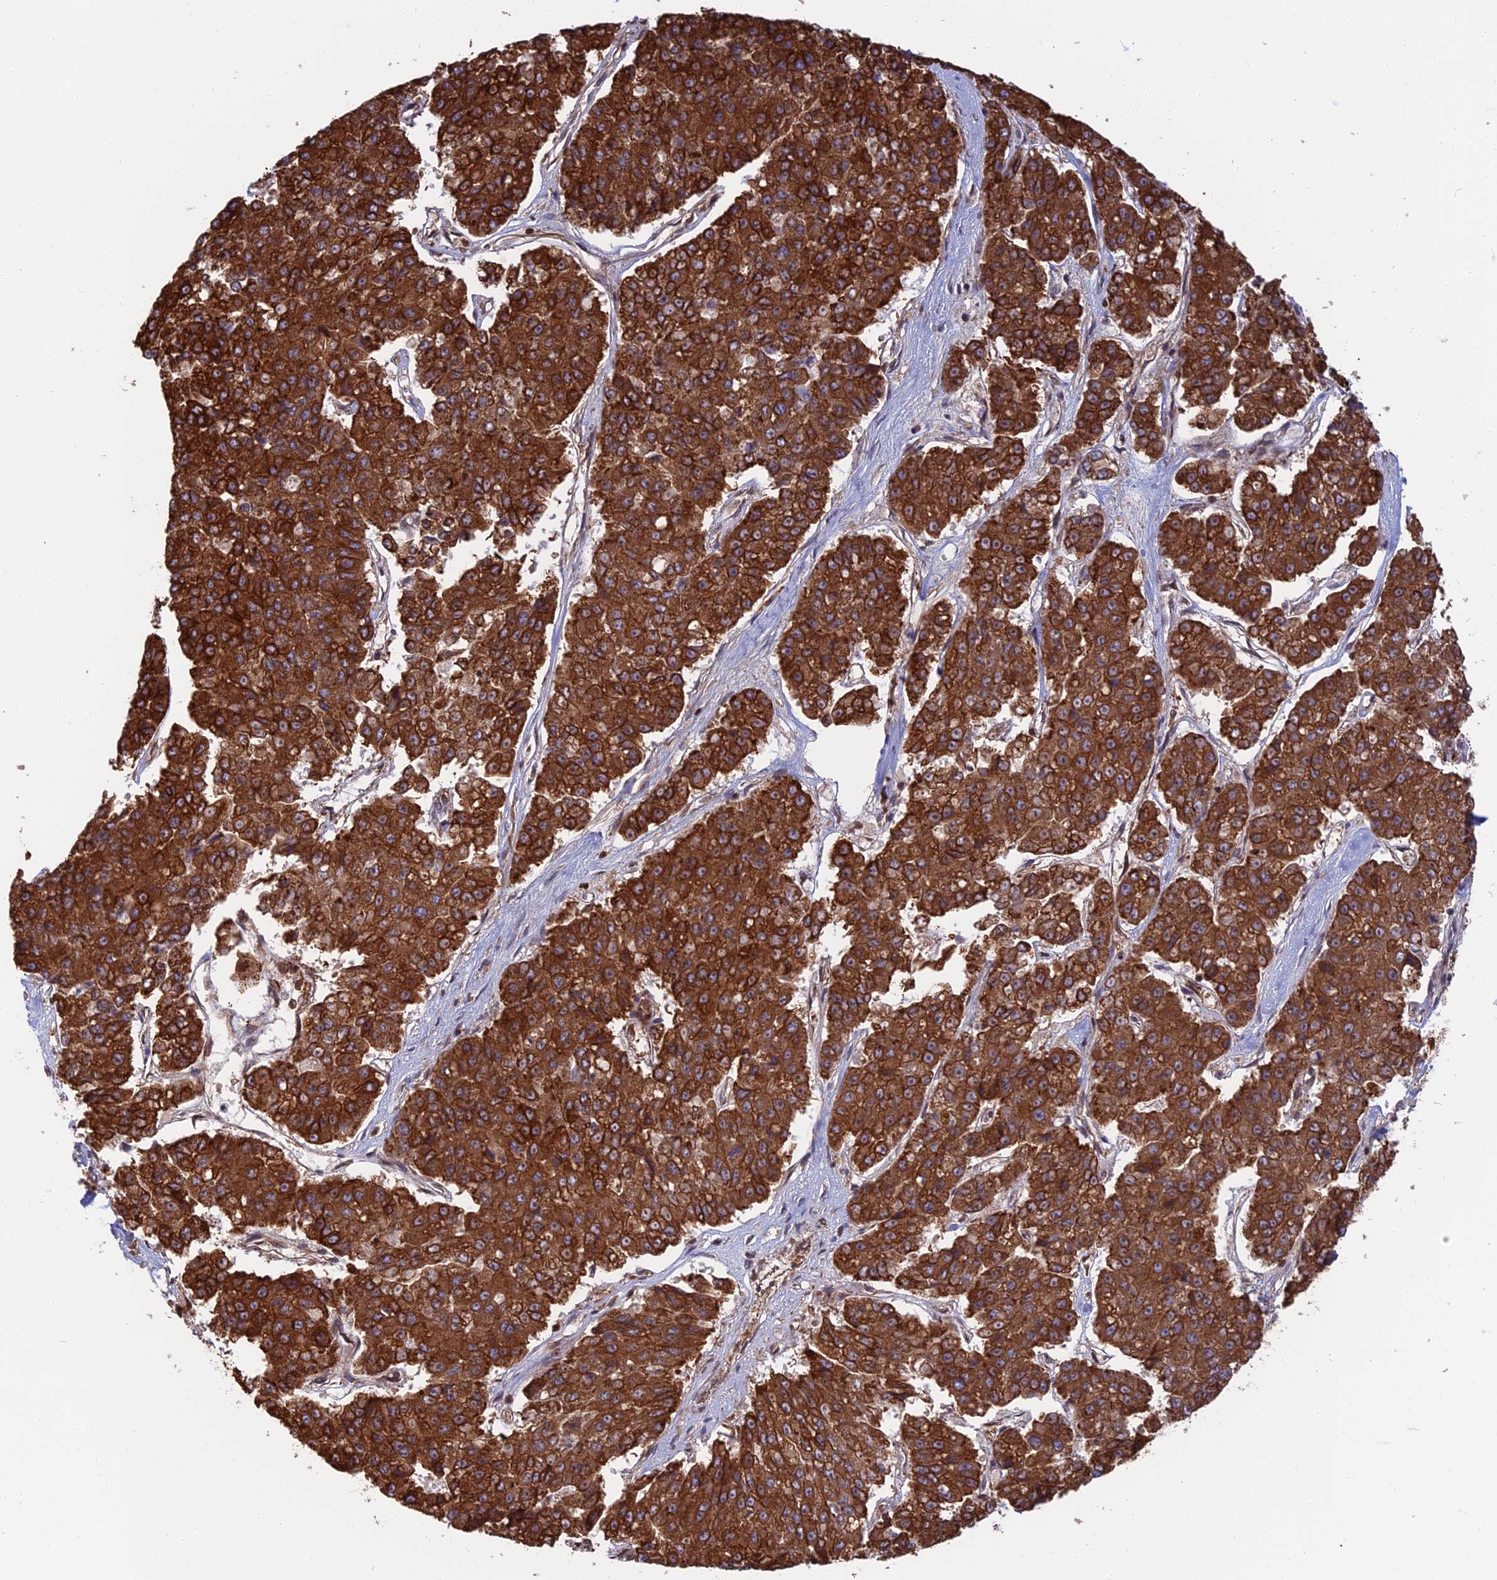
{"staining": {"intensity": "strong", "quantity": ">75%", "location": "cytoplasmic/membranous"}, "tissue": "pancreatic cancer", "cell_type": "Tumor cells", "image_type": "cancer", "snomed": [{"axis": "morphology", "description": "Adenocarcinoma, NOS"}, {"axis": "topography", "description": "Pancreas"}], "caption": "A brown stain highlights strong cytoplasmic/membranous expression of a protein in human adenocarcinoma (pancreatic) tumor cells.", "gene": "WDR1", "patient": {"sex": "male", "age": 50}}